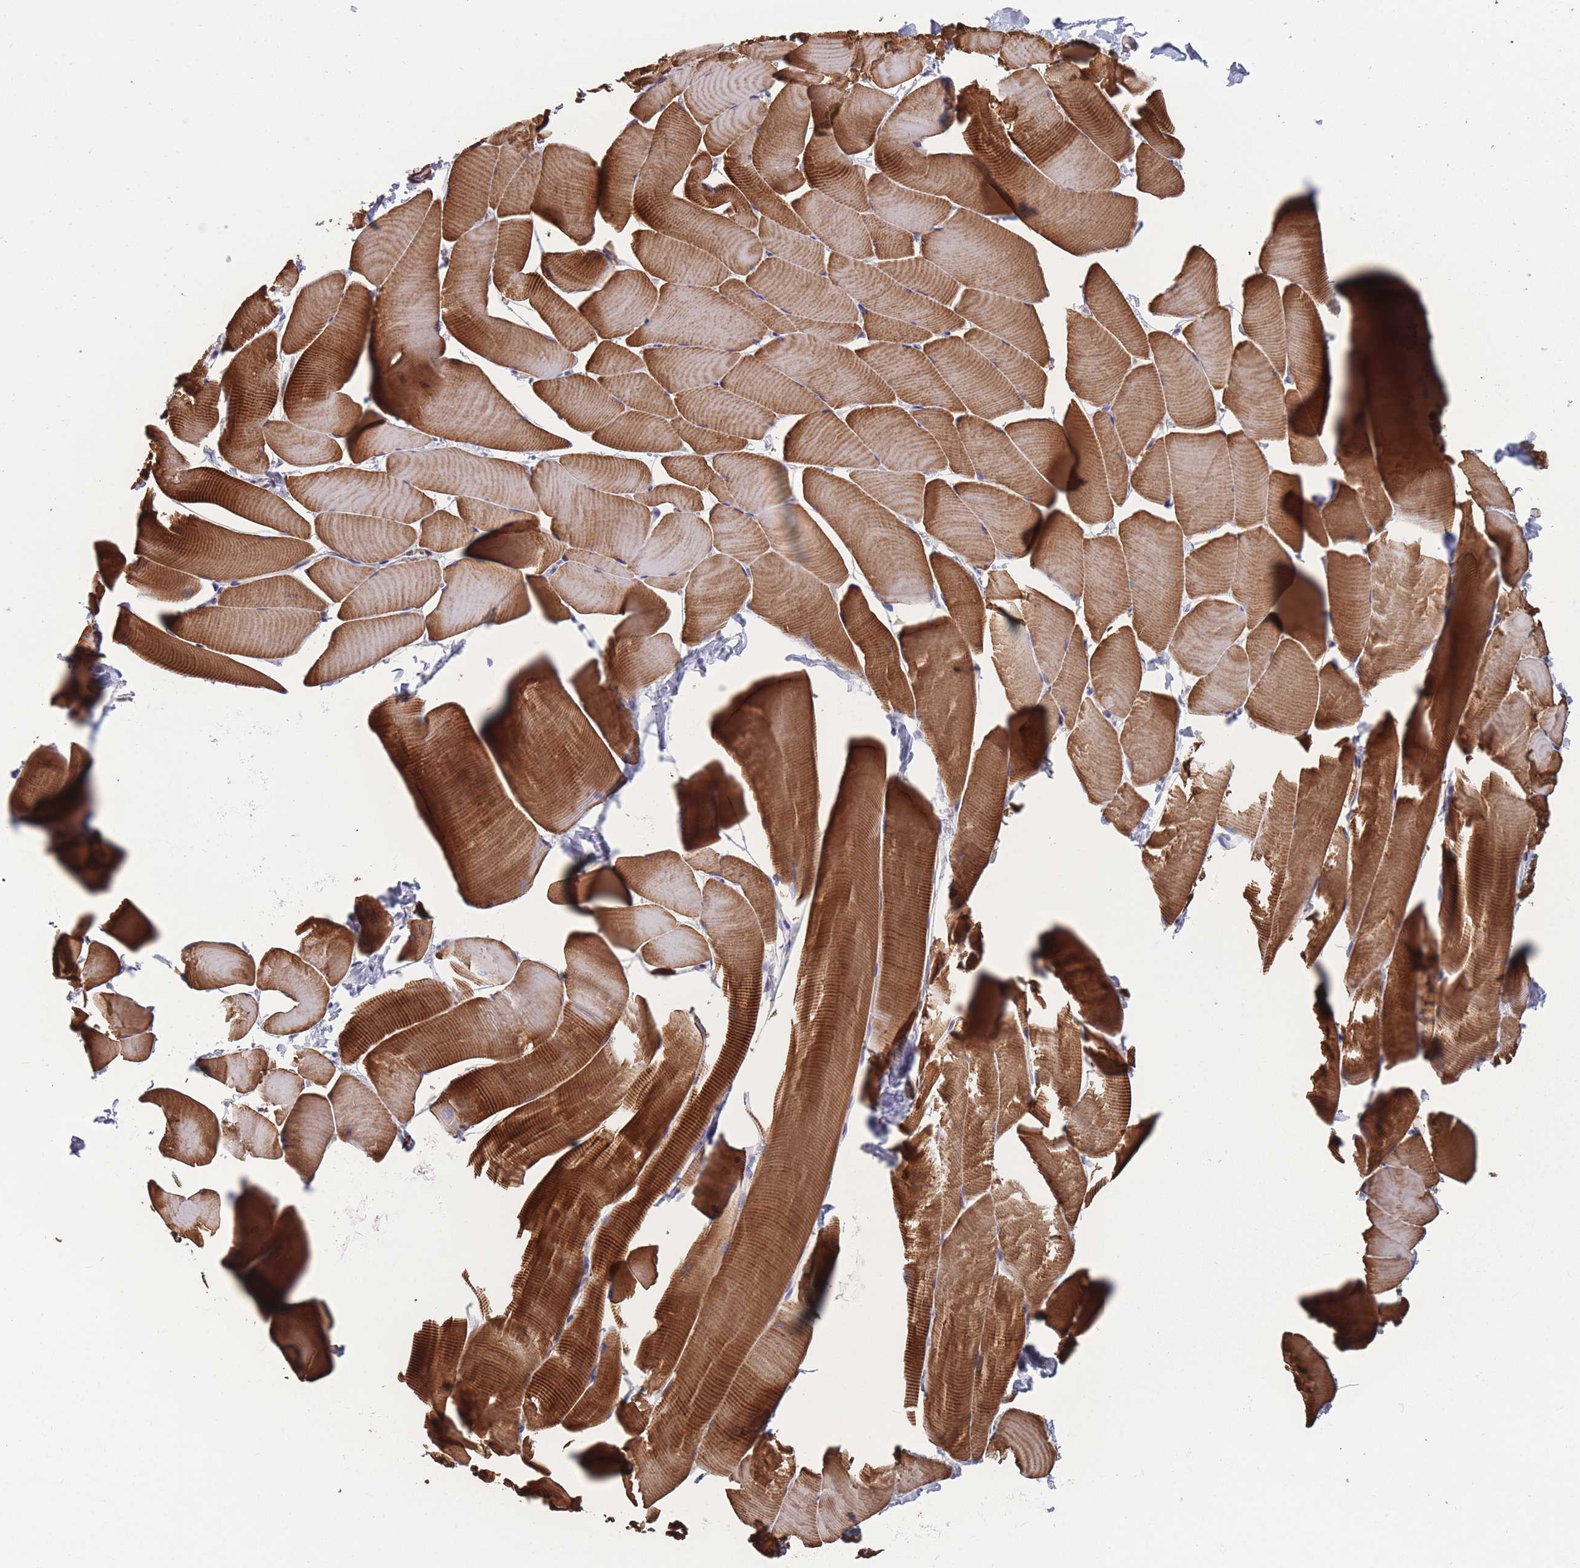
{"staining": {"intensity": "strong", "quantity": ">75%", "location": "cytoplasmic/membranous"}, "tissue": "skeletal muscle", "cell_type": "Myocytes", "image_type": "normal", "snomed": [{"axis": "morphology", "description": "Normal tissue, NOS"}, {"axis": "topography", "description": "Skeletal muscle"}], "caption": "A high-resolution photomicrograph shows immunohistochemistry (IHC) staining of benign skeletal muscle, which demonstrates strong cytoplasmic/membranous positivity in approximately >75% of myocytes. Immunohistochemistry stains the protein in brown and the nuclei are stained blue.", "gene": "TOMM40L", "patient": {"sex": "male", "age": 25}}